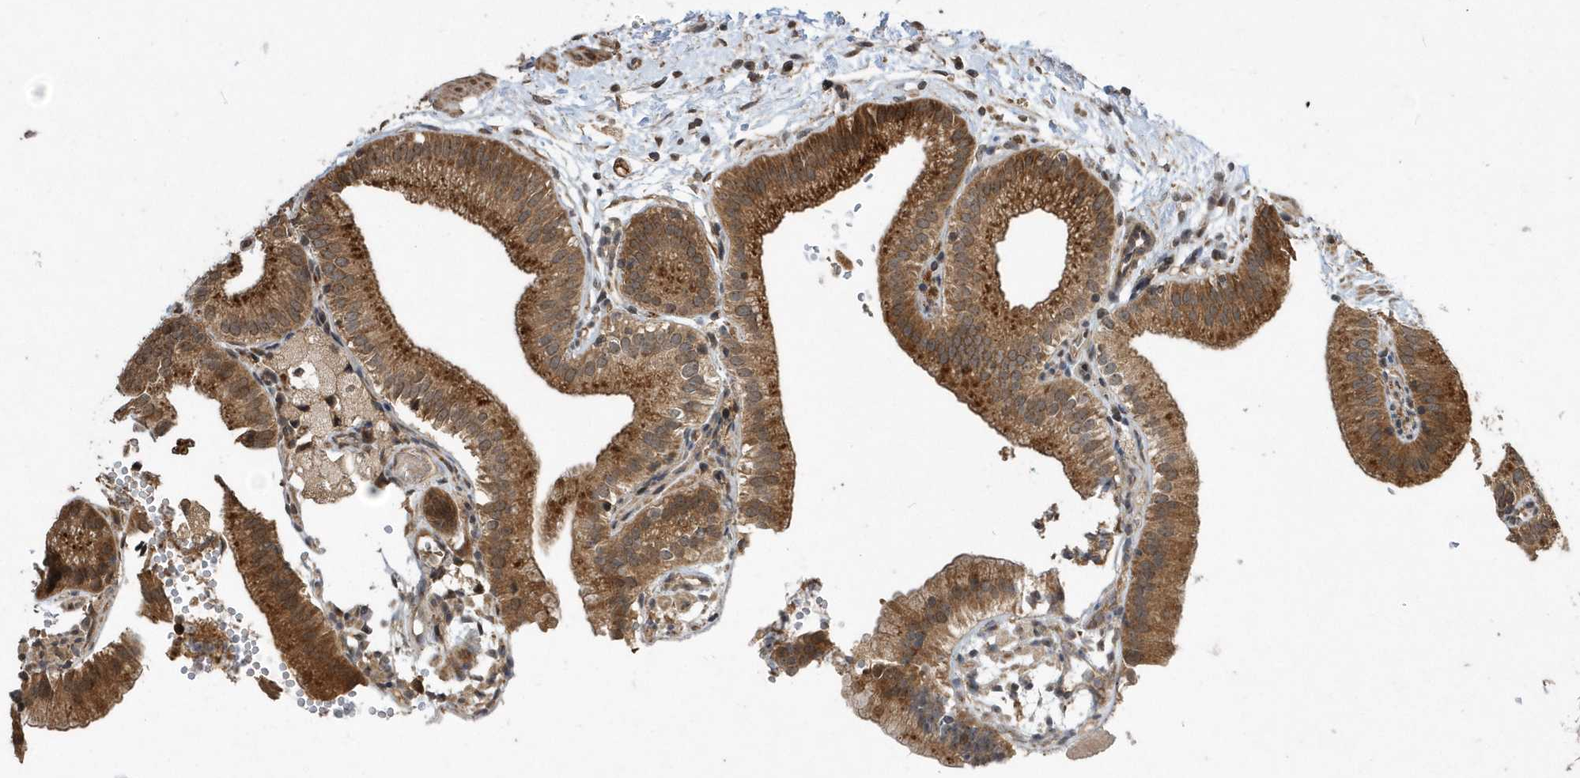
{"staining": {"intensity": "moderate", "quantity": ">75%", "location": "cytoplasmic/membranous"}, "tissue": "gallbladder", "cell_type": "Glandular cells", "image_type": "normal", "snomed": [{"axis": "morphology", "description": "Normal tissue, NOS"}, {"axis": "topography", "description": "Gallbladder"}], "caption": "Protein expression analysis of unremarkable human gallbladder reveals moderate cytoplasmic/membranous staining in about >75% of glandular cells. (DAB (3,3'-diaminobenzidine) IHC with brightfield microscopy, high magnification).", "gene": "WASHC5", "patient": {"sex": "male", "age": 55}}